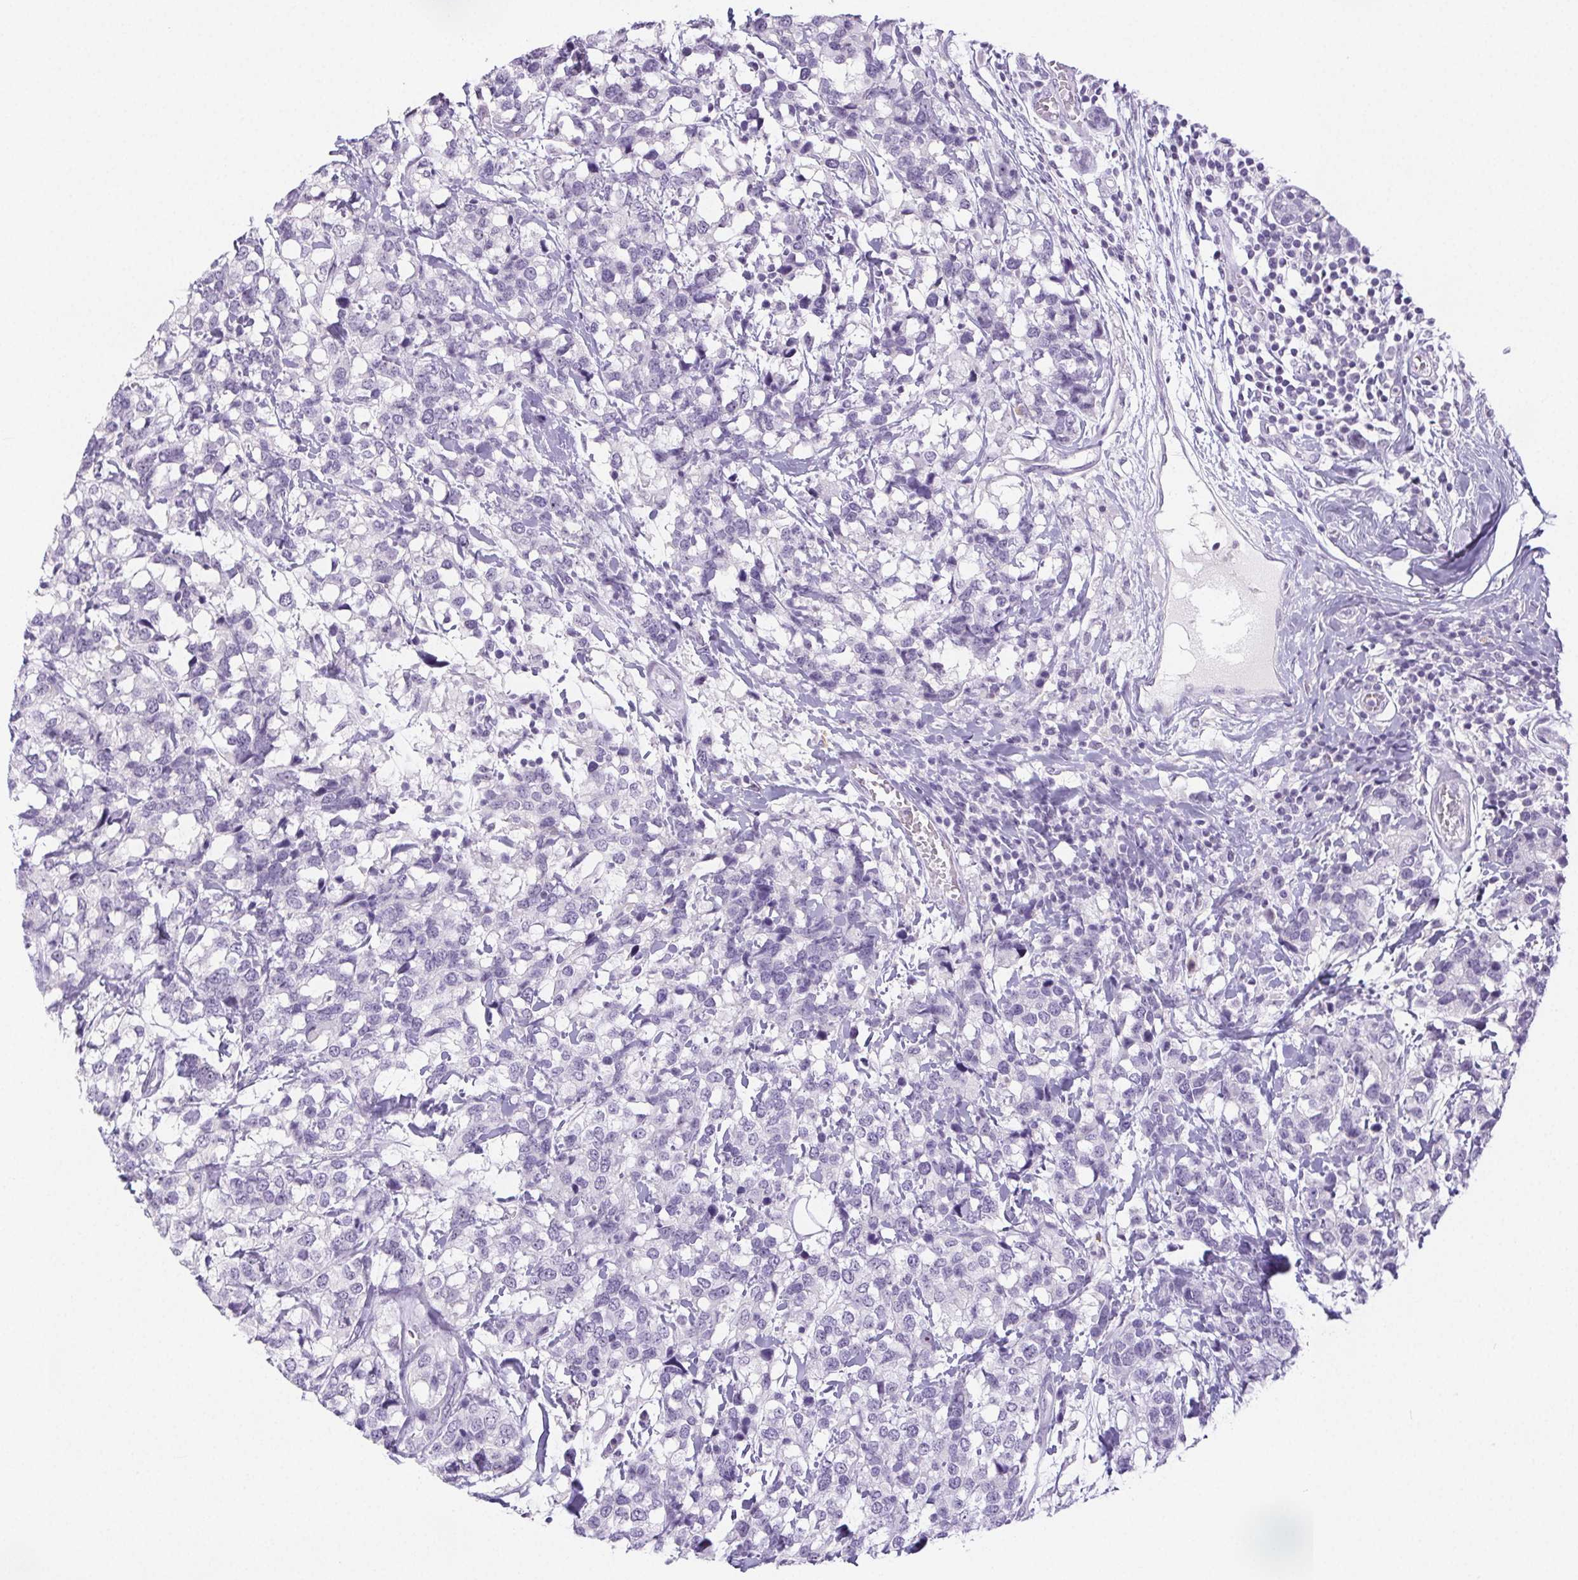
{"staining": {"intensity": "negative", "quantity": "none", "location": "none"}, "tissue": "breast cancer", "cell_type": "Tumor cells", "image_type": "cancer", "snomed": [{"axis": "morphology", "description": "Lobular carcinoma"}, {"axis": "topography", "description": "Breast"}], "caption": "This photomicrograph is of breast cancer (lobular carcinoma) stained with IHC to label a protein in brown with the nuclei are counter-stained blue. There is no positivity in tumor cells.", "gene": "ST8SIA3", "patient": {"sex": "female", "age": 59}}